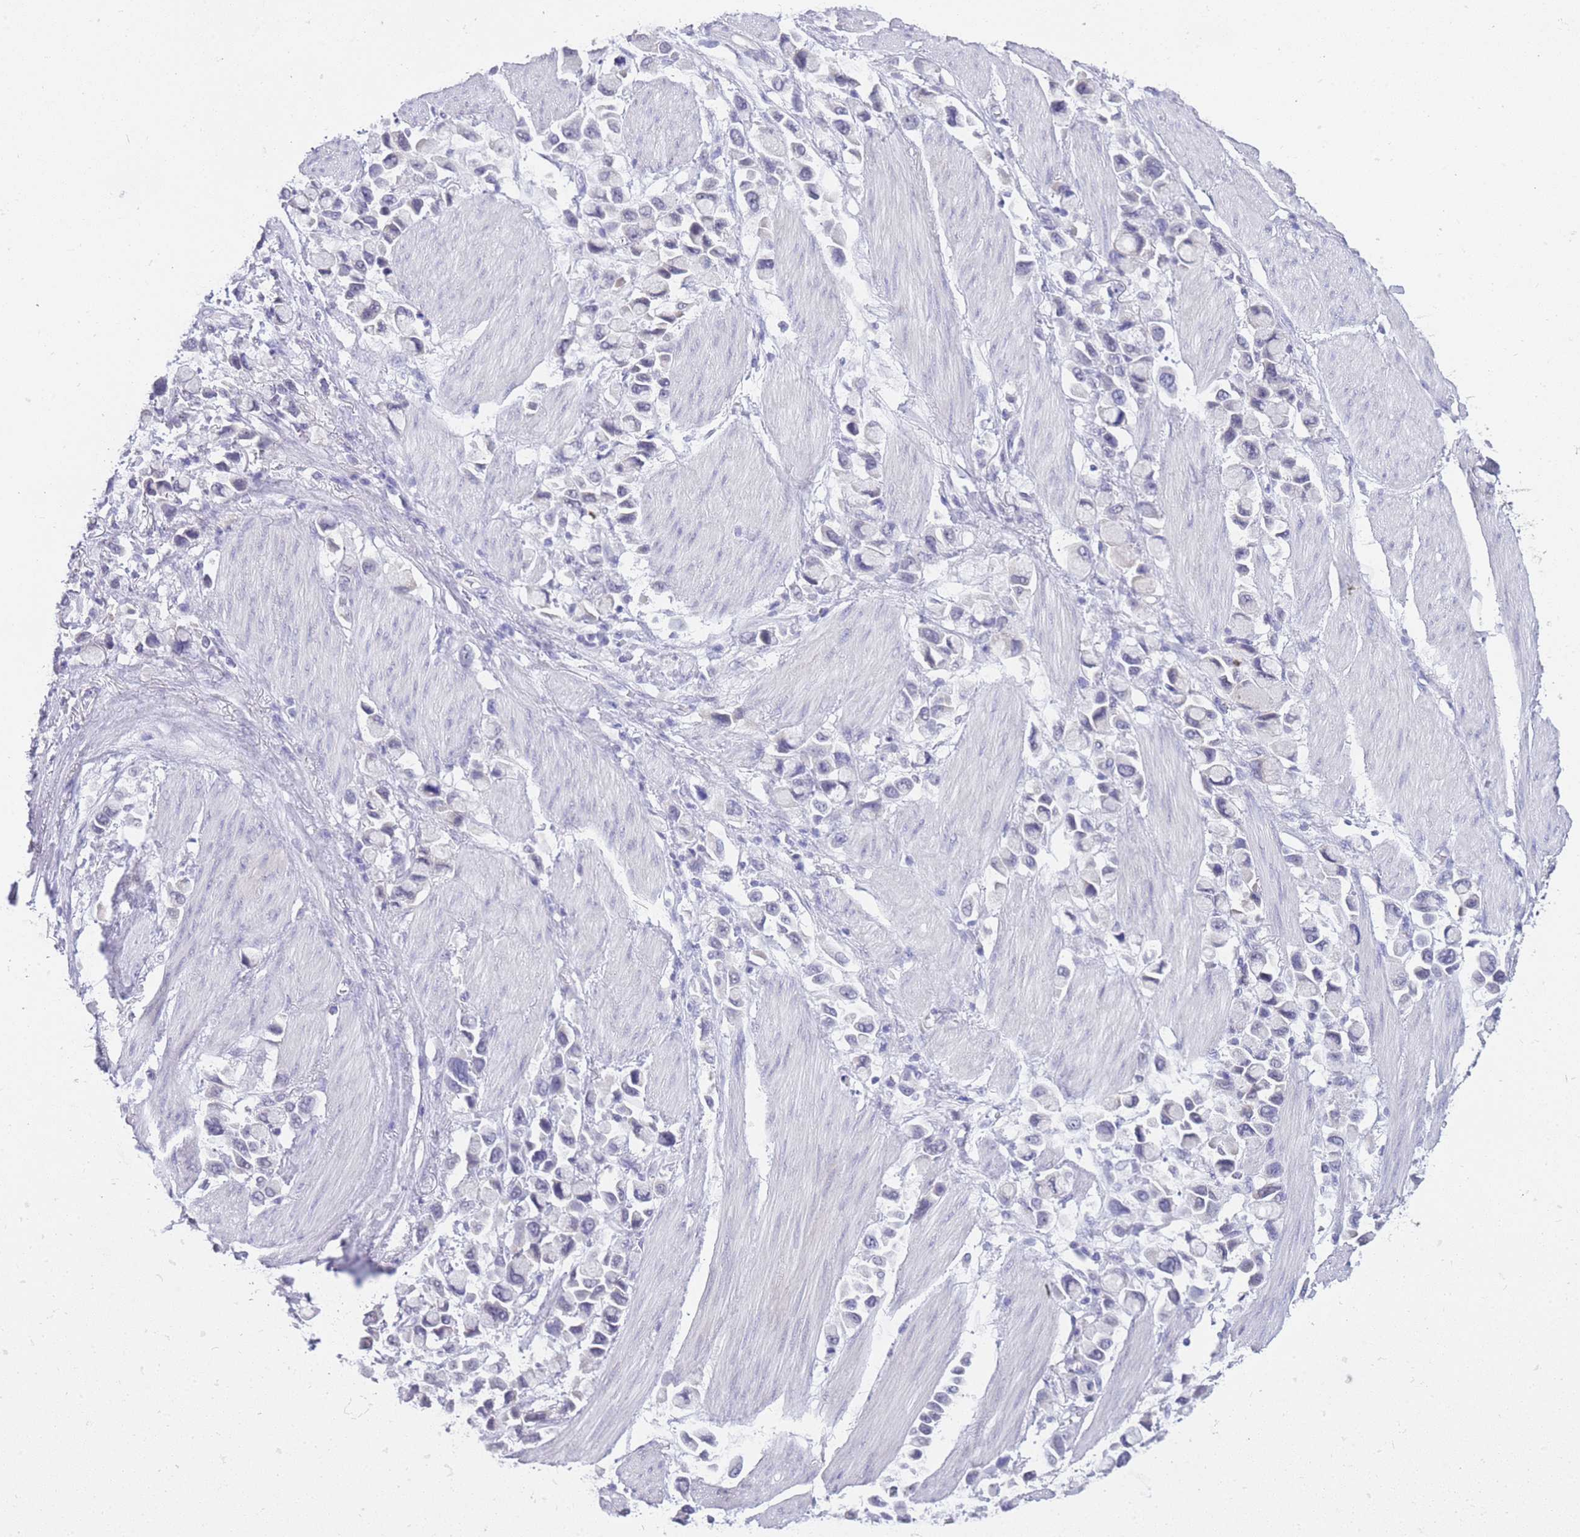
{"staining": {"intensity": "negative", "quantity": "none", "location": "none"}, "tissue": "stomach cancer", "cell_type": "Tumor cells", "image_type": "cancer", "snomed": [{"axis": "morphology", "description": "Adenocarcinoma, NOS"}, {"axis": "topography", "description": "Stomach"}], "caption": "Immunohistochemical staining of human stomach adenocarcinoma demonstrates no significant staining in tumor cells. (Stains: DAB (3,3'-diaminobenzidine) IHC with hematoxylin counter stain, Microscopy: brightfield microscopy at high magnification).", "gene": "FRAT2", "patient": {"sex": "female", "age": 81}}